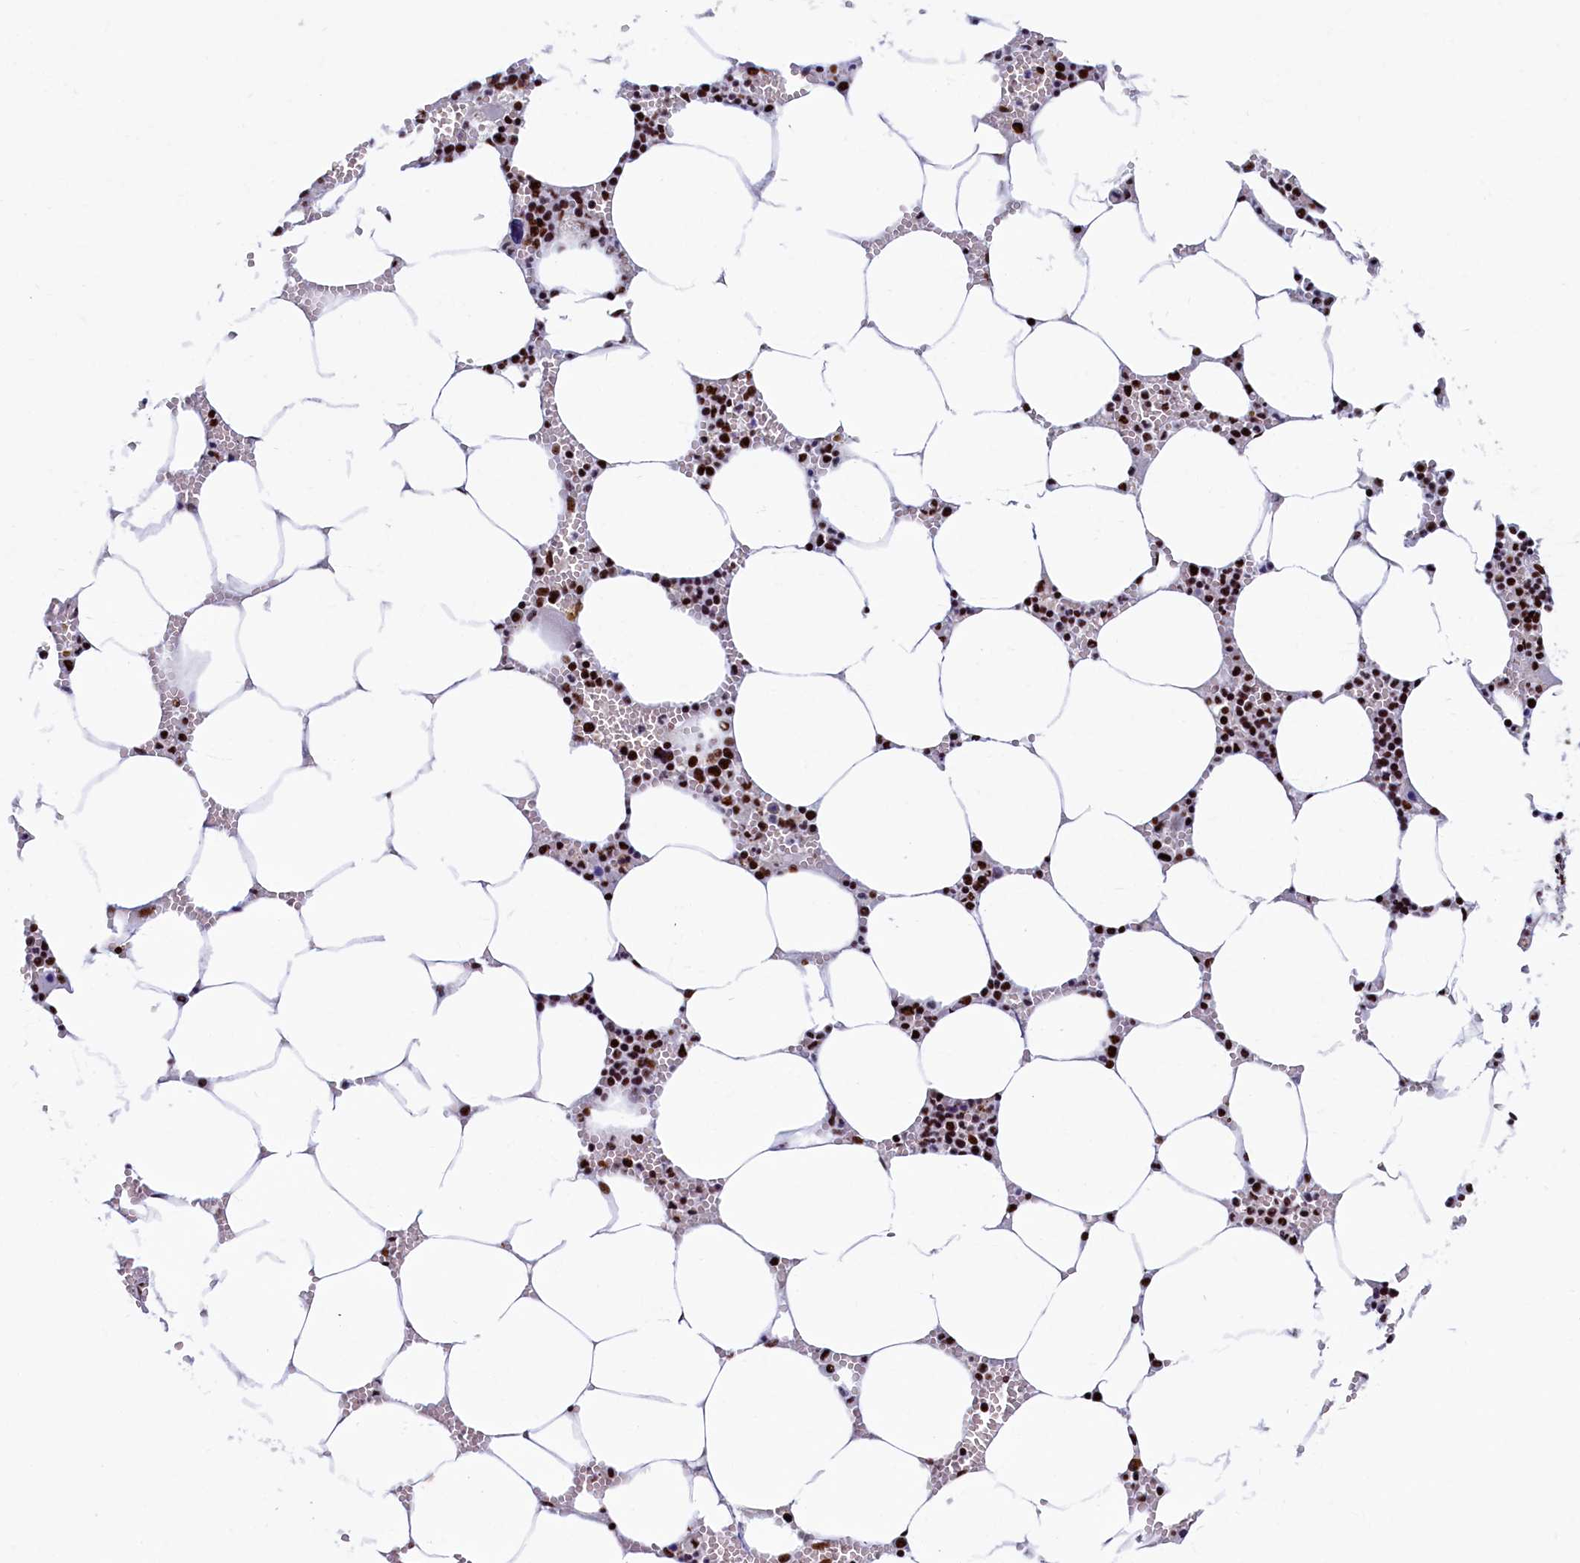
{"staining": {"intensity": "strong", "quantity": ">75%", "location": "nuclear"}, "tissue": "bone marrow", "cell_type": "Hematopoietic cells", "image_type": "normal", "snomed": [{"axis": "morphology", "description": "Normal tissue, NOS"}, {"axis": "topography", "description": "Bone marrow"}], "caption": "This is a histology image of immunohistochemistry staining of normal bone marrow, which shows strong staining in the nuclear of hematopoietic cells.", "gene": "SRRM2", "patient": {"sex": "male", "age": 70}}